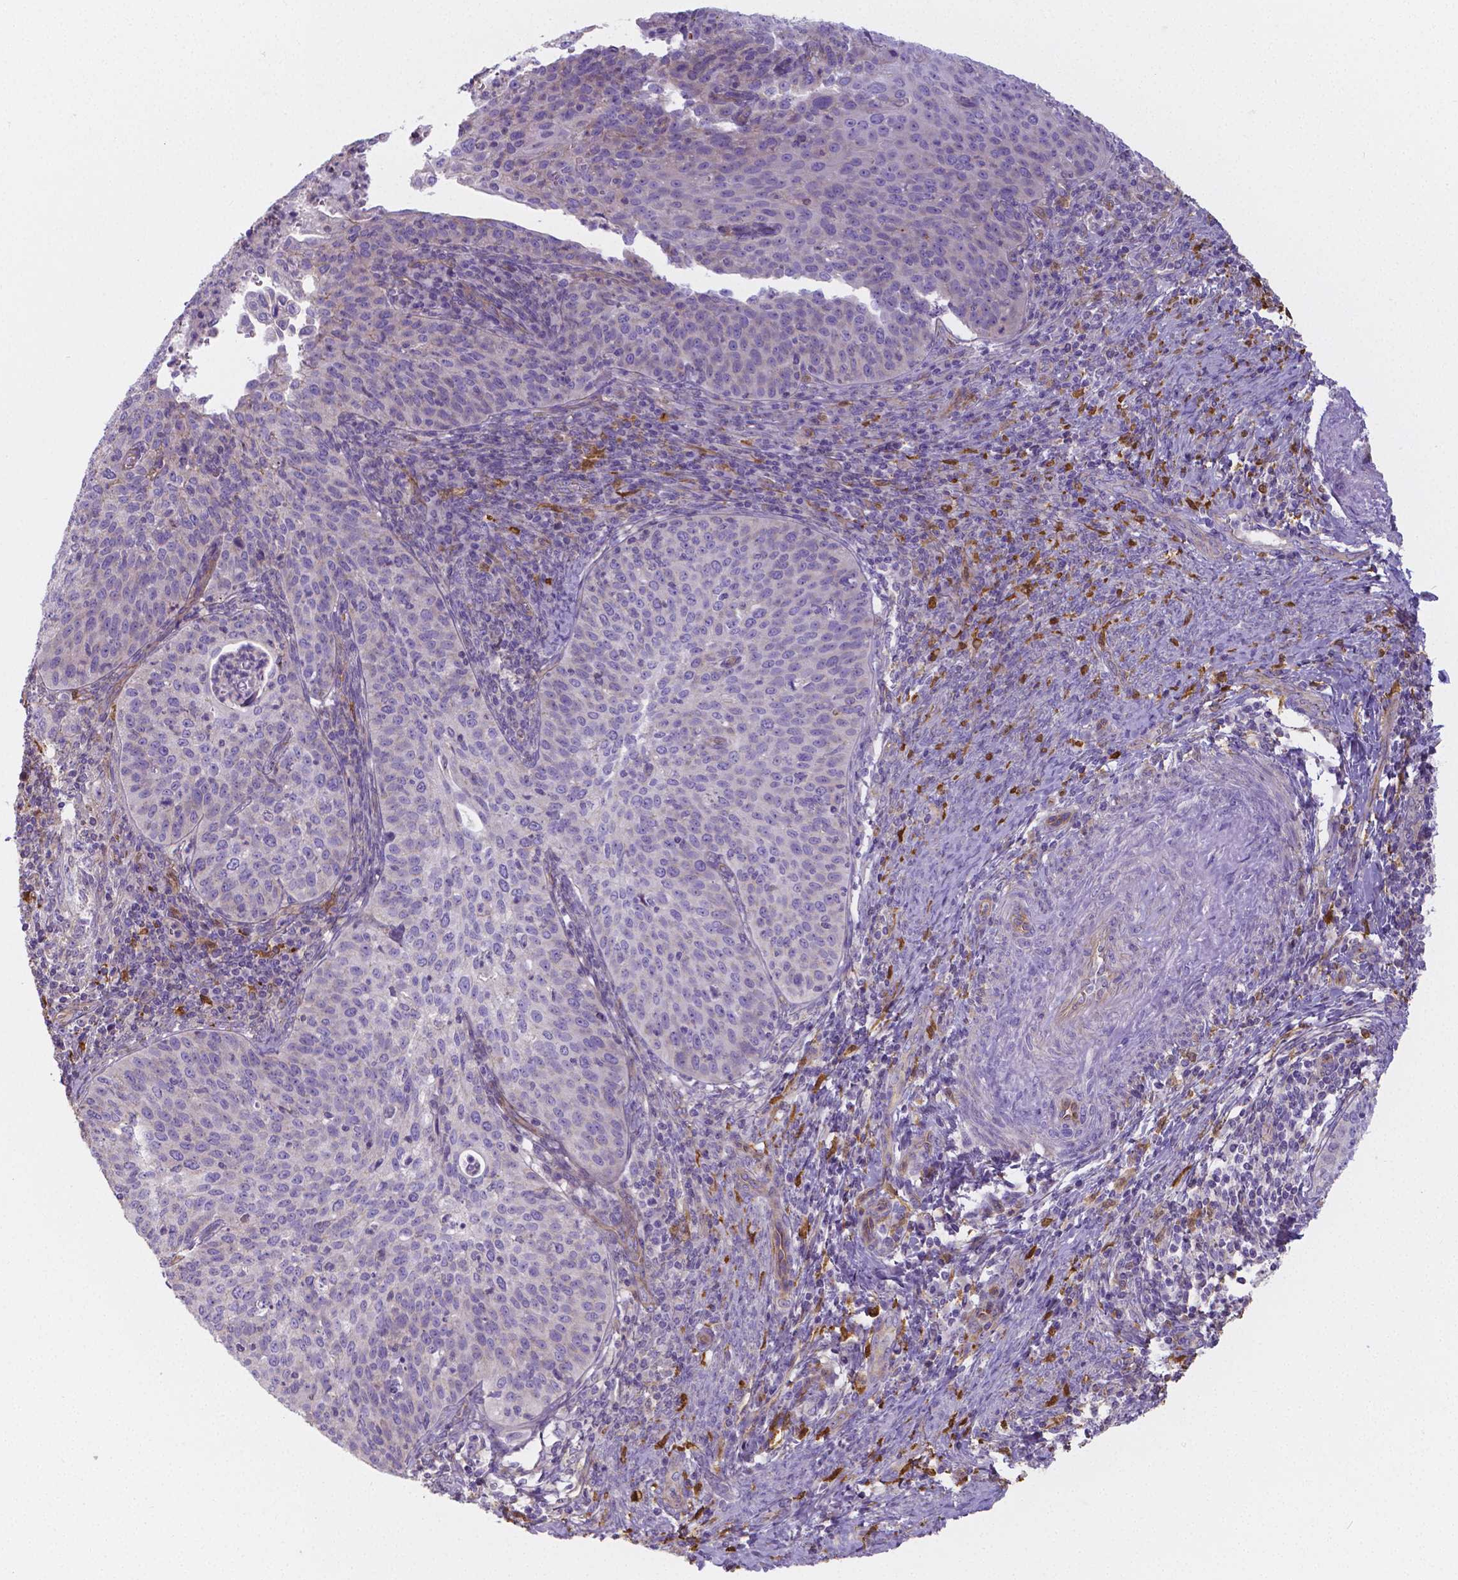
{"staining": {"intensity": "negative", "quantity": "none", "location": "none"}, "tissue": "cervical cancer", "cell_type": "Tumor cells", "image_type": "cancer", "snomed": [{"axis": "morphology", "description": "Squamous cell carcinoma, NOS"}, {"axis": "topography", "description": "Cervix"}], "caption": "This is an immunohistochemistry (IHC) micrograph of cervical squamous cell carcinoma. There is no positivity in tumor cells.", "gene": "CRMP1", "patient": {"sex": "female", "age": 30}}